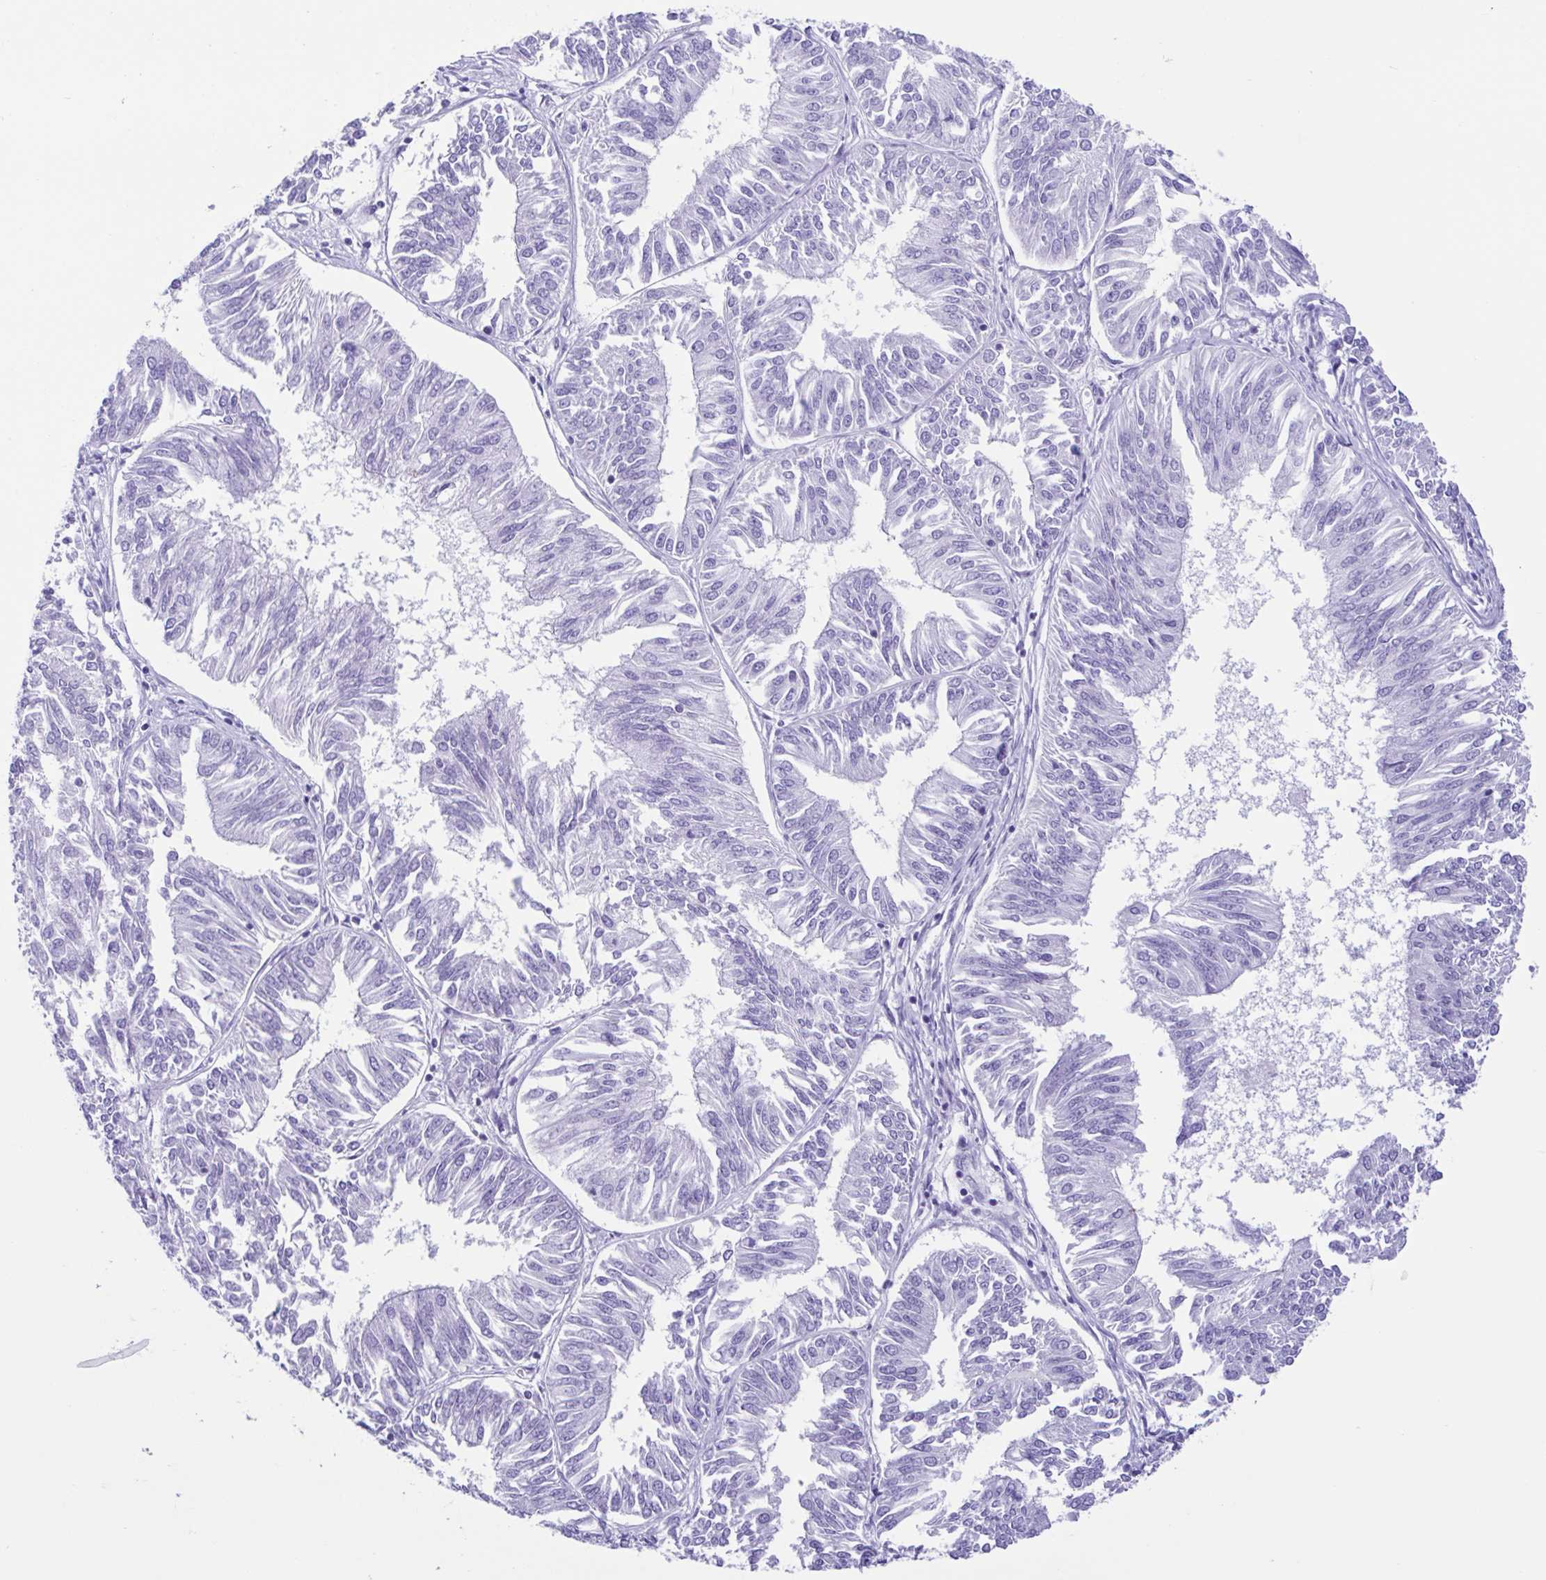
{"staining": {"intensity": "negative", "quantity": "none", "location": "none"}, "tissue": "endometrial cancer", "cell_type": "Tumor cells", "image_type": "cancer", "snomed": [{"axis": "morphology", "description": "Adenocarcinoma, NOS"}, {"axis": "topography", "description": "Endometrium"}], "caption": "IHC photomicrograph of neoplastic tissue: endometrial cancer stained with DAB reveals no significant protein expression in tumor cells.", "gene": "ACTRT3", "patient": {"sex": "female", "age": 58}}